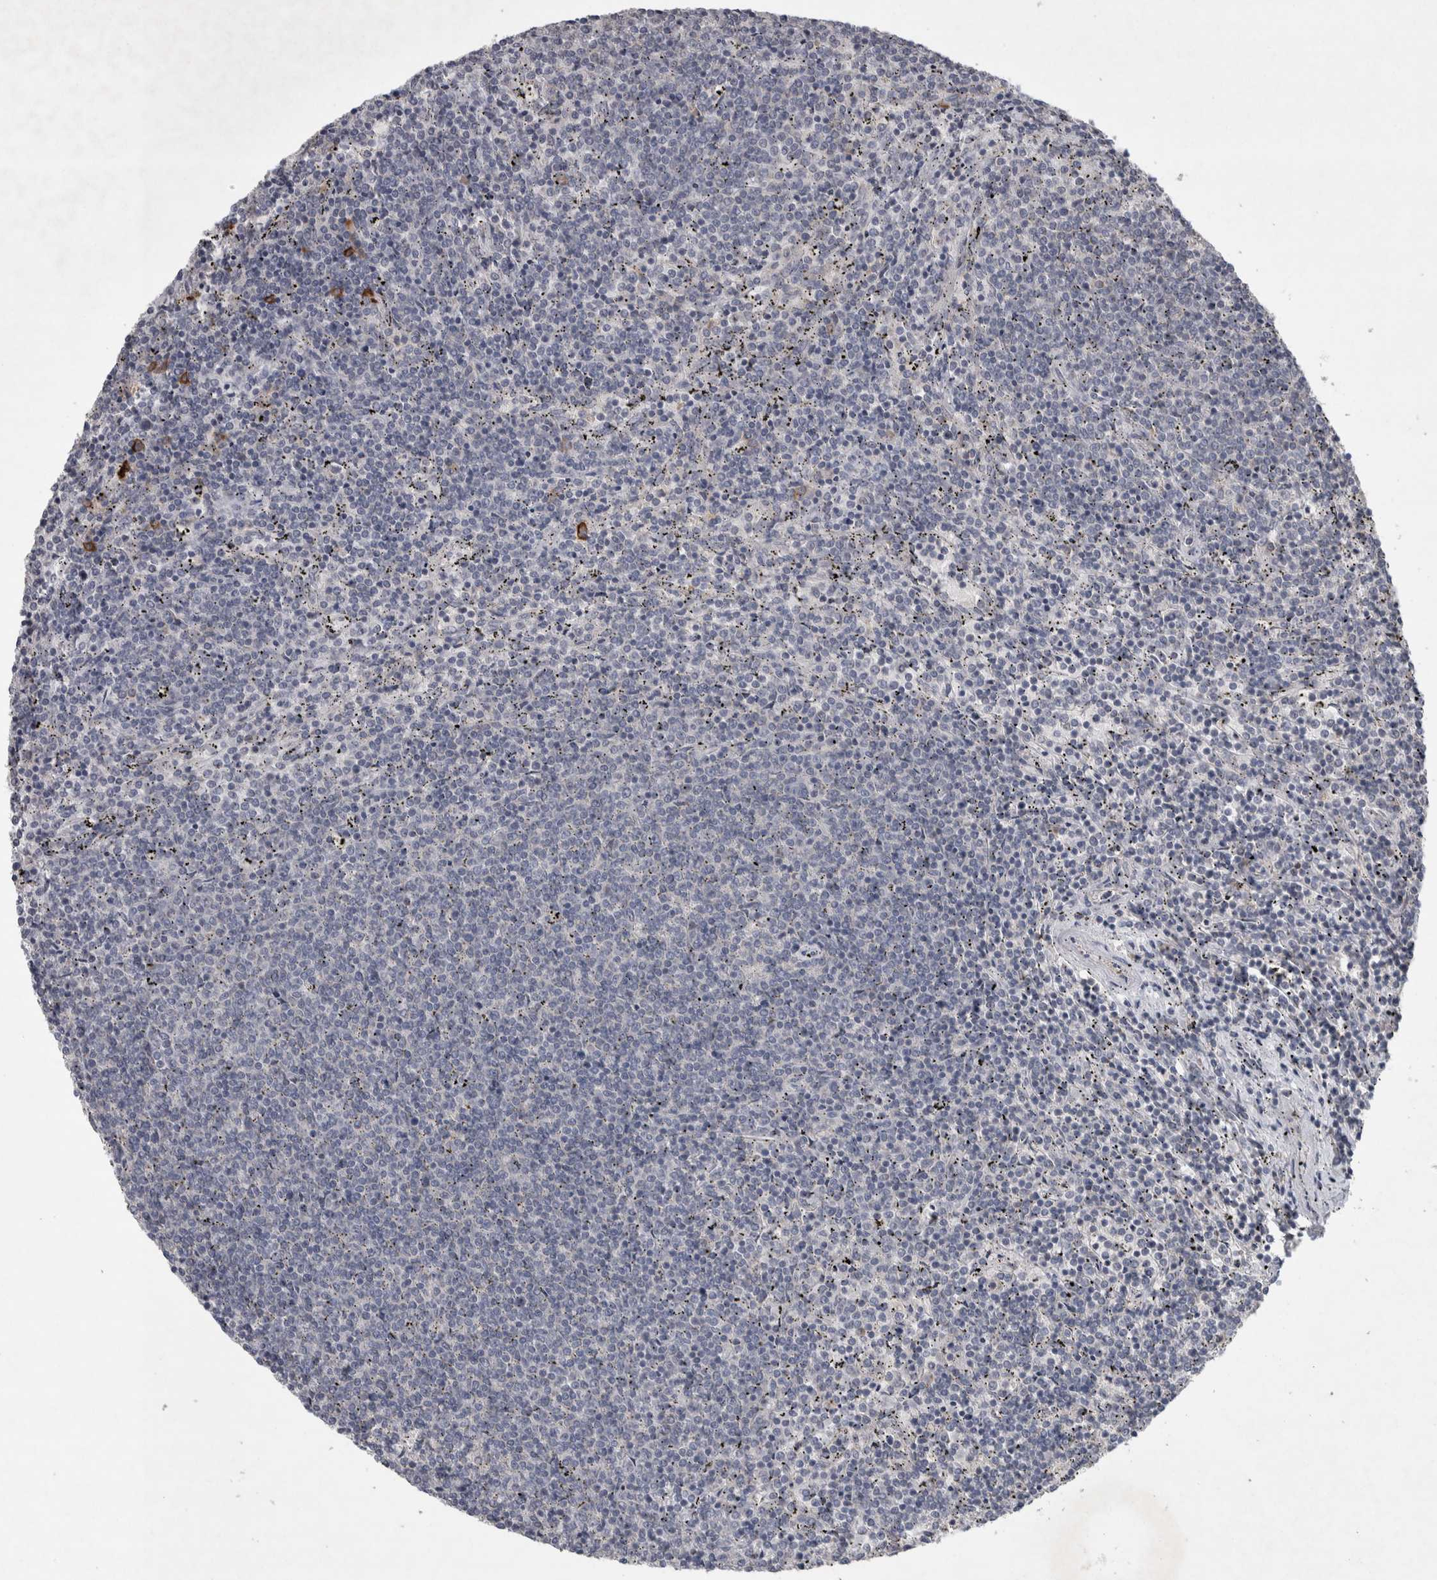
{"staining": {"intensity": "negative", "quantity": "none", "location": "none"}, "tissue": "lymphoma", "cell_type": "Tumor cells", "image_type": "cancer", "snomed": [{"axis": "morphology", "description": "Malignant lymphoma, non-Hodgkin's type, Low grade"}, {"axis": "topography", "description": "Spleen"}], "caption": "A histopathology image of human lymphoma is negative for staining in tumor cells.", "gene": "SRP68", "patient": {"sex": "female", "age": 50}}